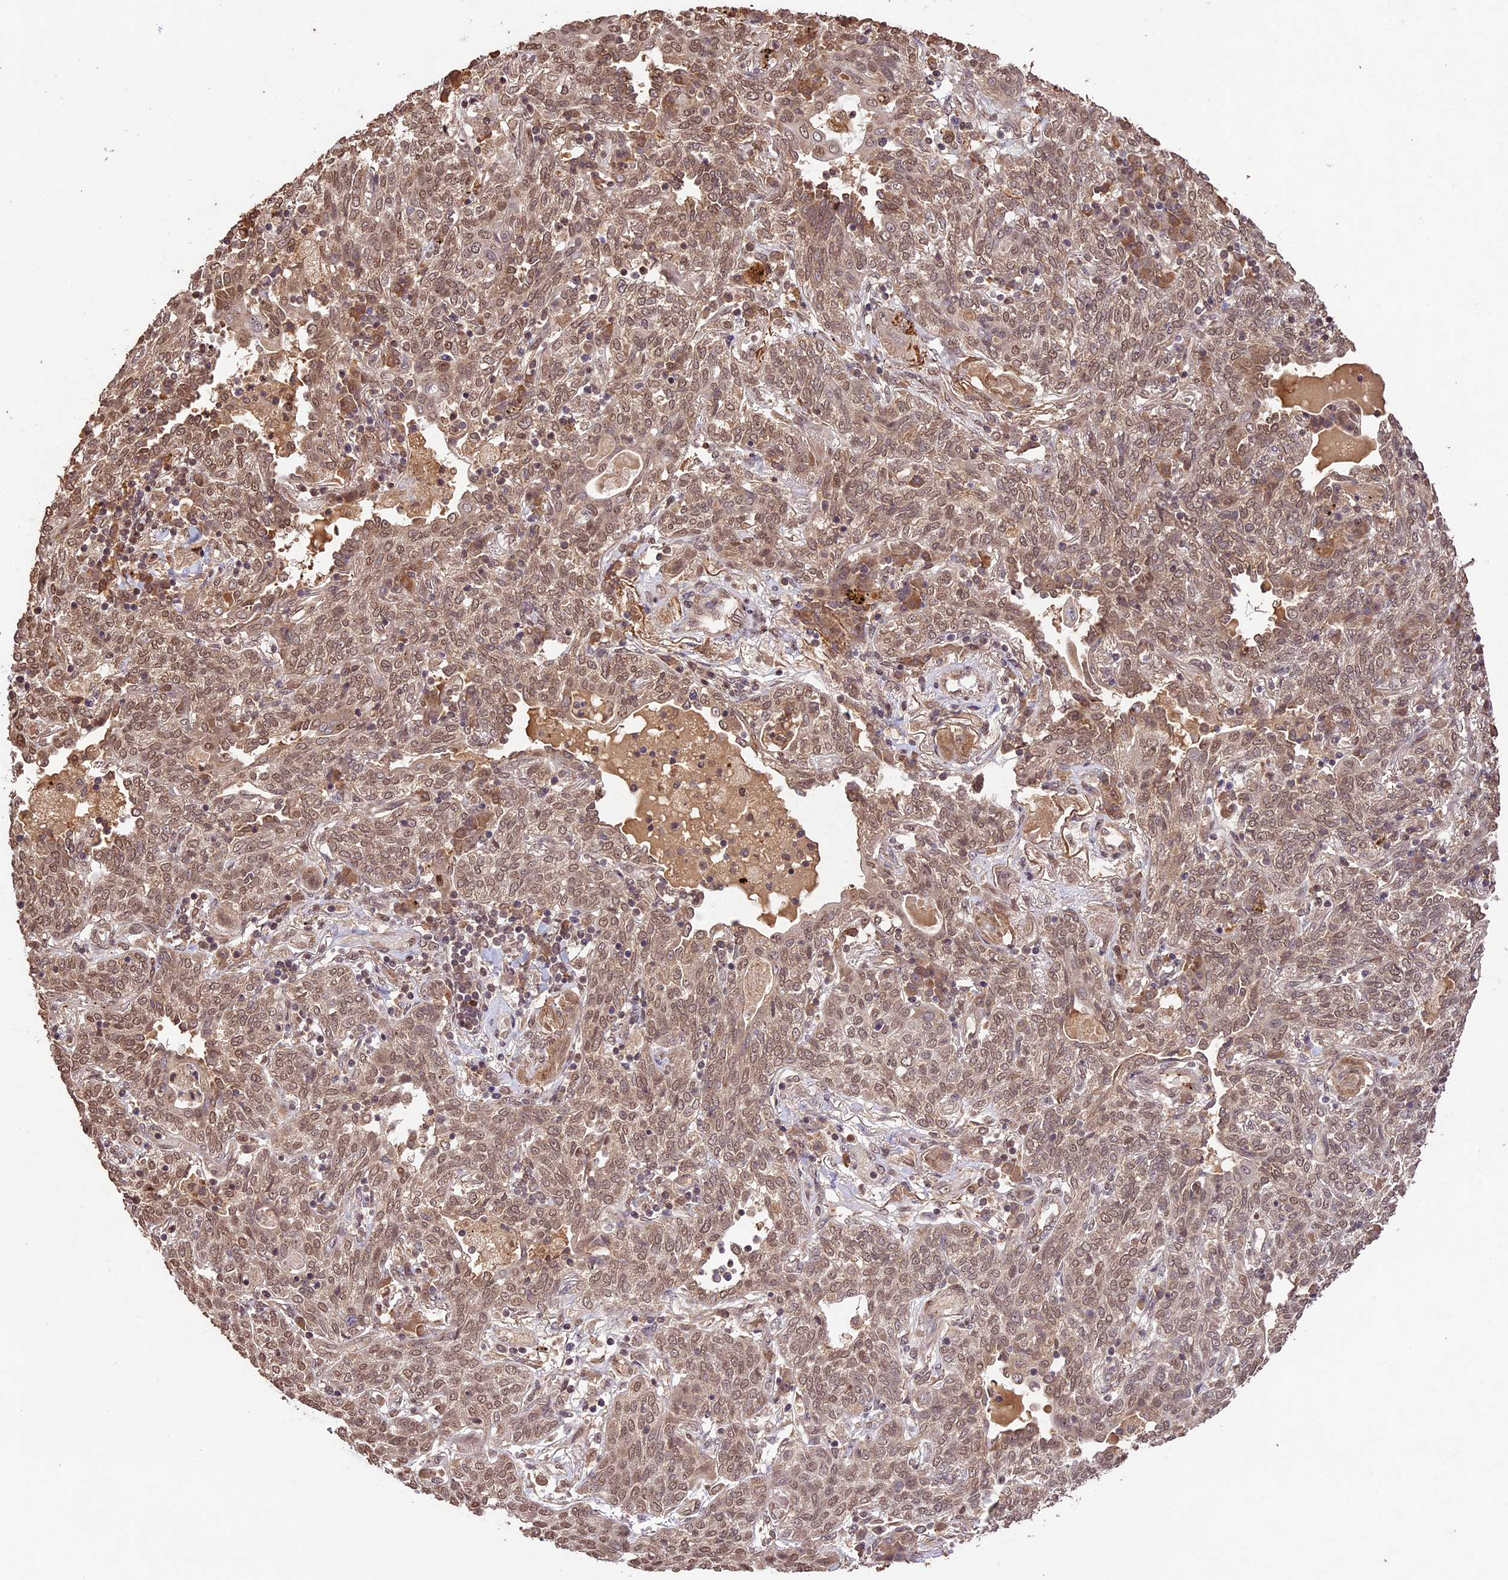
{"staining": {"intensity": "moderate", "quantity": ">75%", "location": "cytoplasmic/membranous,nuclear"}, "tissue": "lung cancer", "cell_type": "Tumor cells", "image_type": "cancer", "snomed": [{"axis": "morphology", "description": "Squamous cell carcinoma, NOS"}, {"axis": "topography", "description": "Lung"}], "caption": "A micrograph of human lung cancer stained for a protein displays moderate cytoplasmic/membranous and nuclear brown staining in tumor cells.", "gene": "CDKN2AIP", "patient": {"sex": "female", "age": 70}}